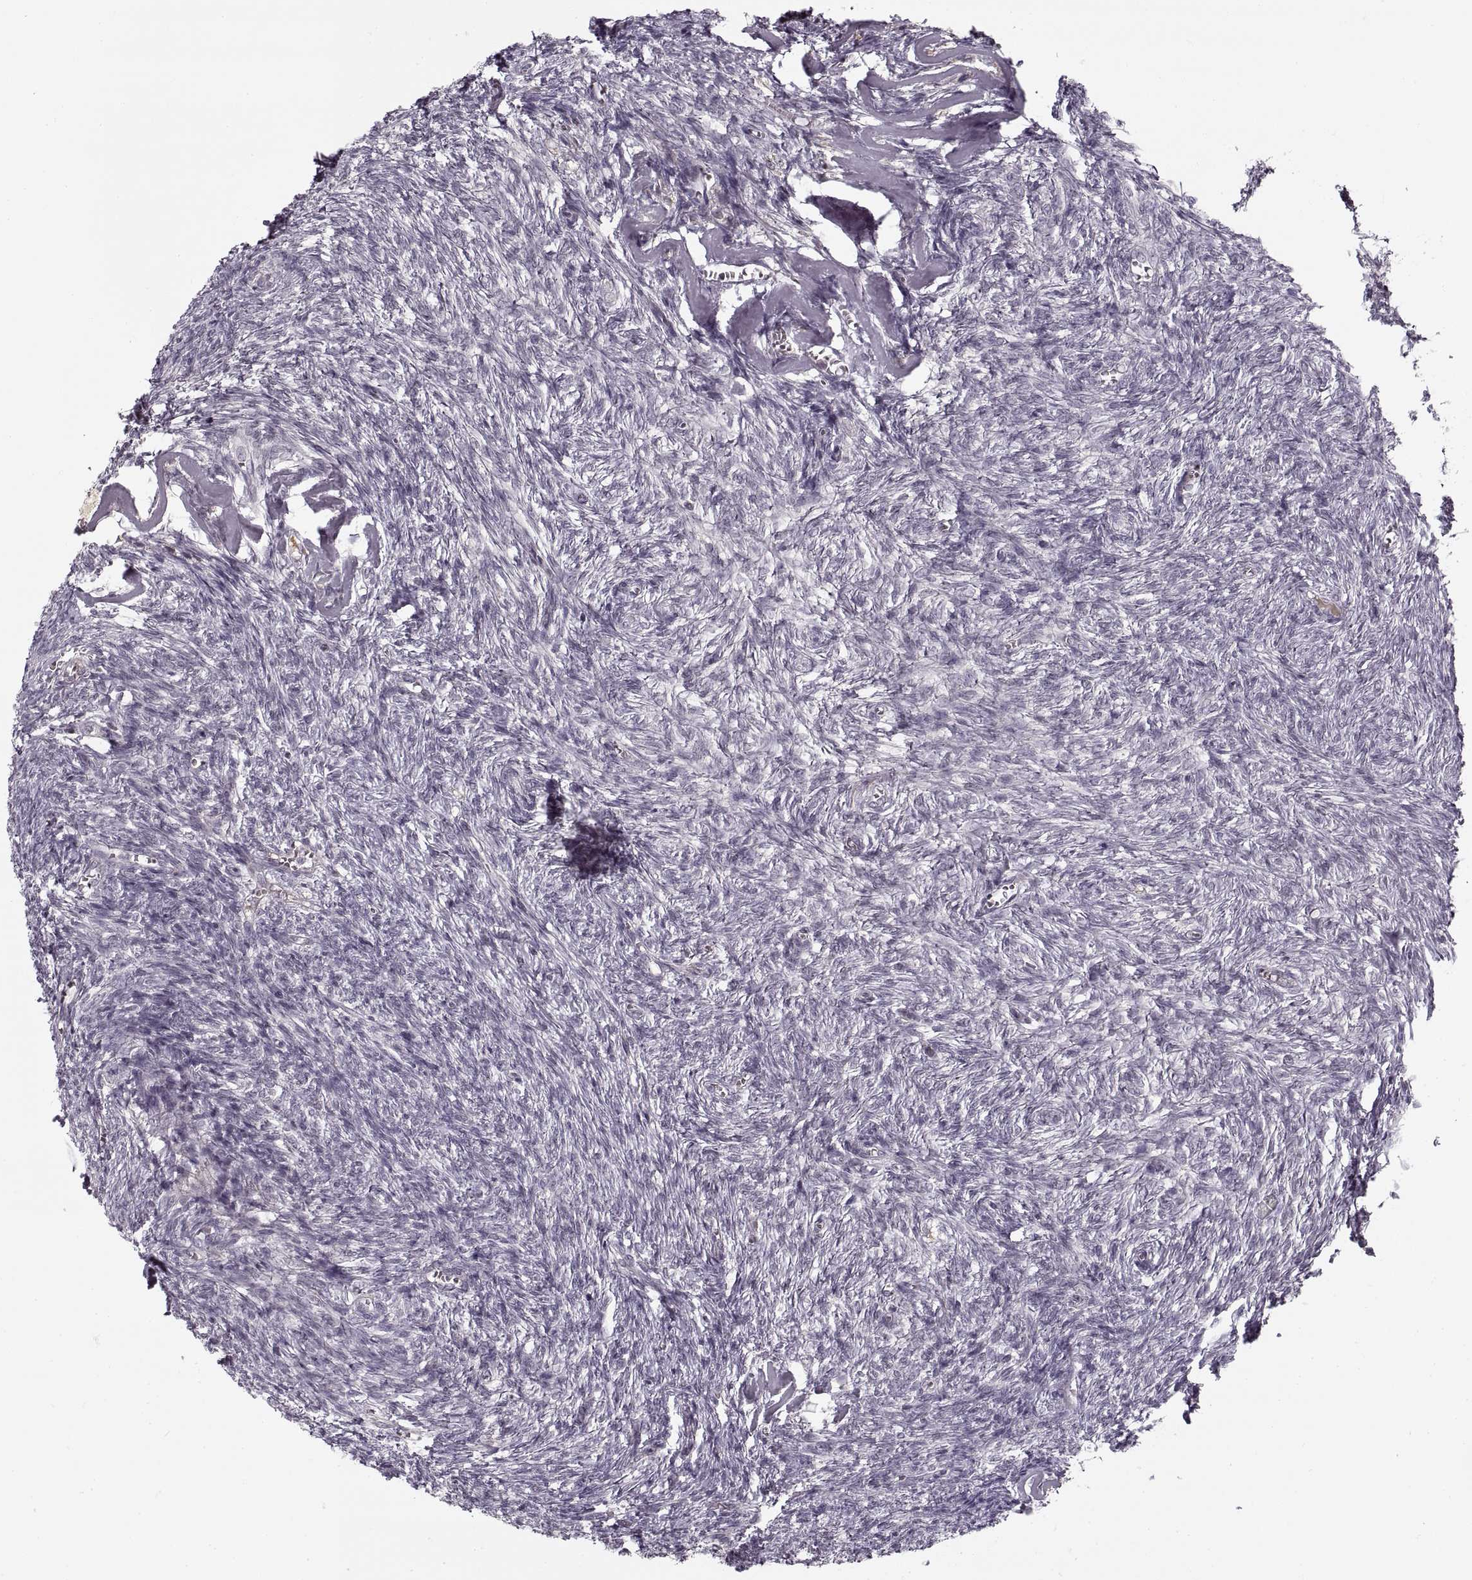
{"staining": {"intensity": "negative", "quantity": "none", "location": "none"}, "tissue": "ovary", "cell_type": "Follicle cells", "image_type": "normal", "snomed": [{"axis": "morphology", "description": "Normal tissue, NOS"}, {"axis": "topography", "description": "Ovary"}], "caption": "The photomicrograph exhibits no staining of follicle cells in normal ovary.", "gene": "ASIC3", "patient": {"sex": "female", "age": 43}}